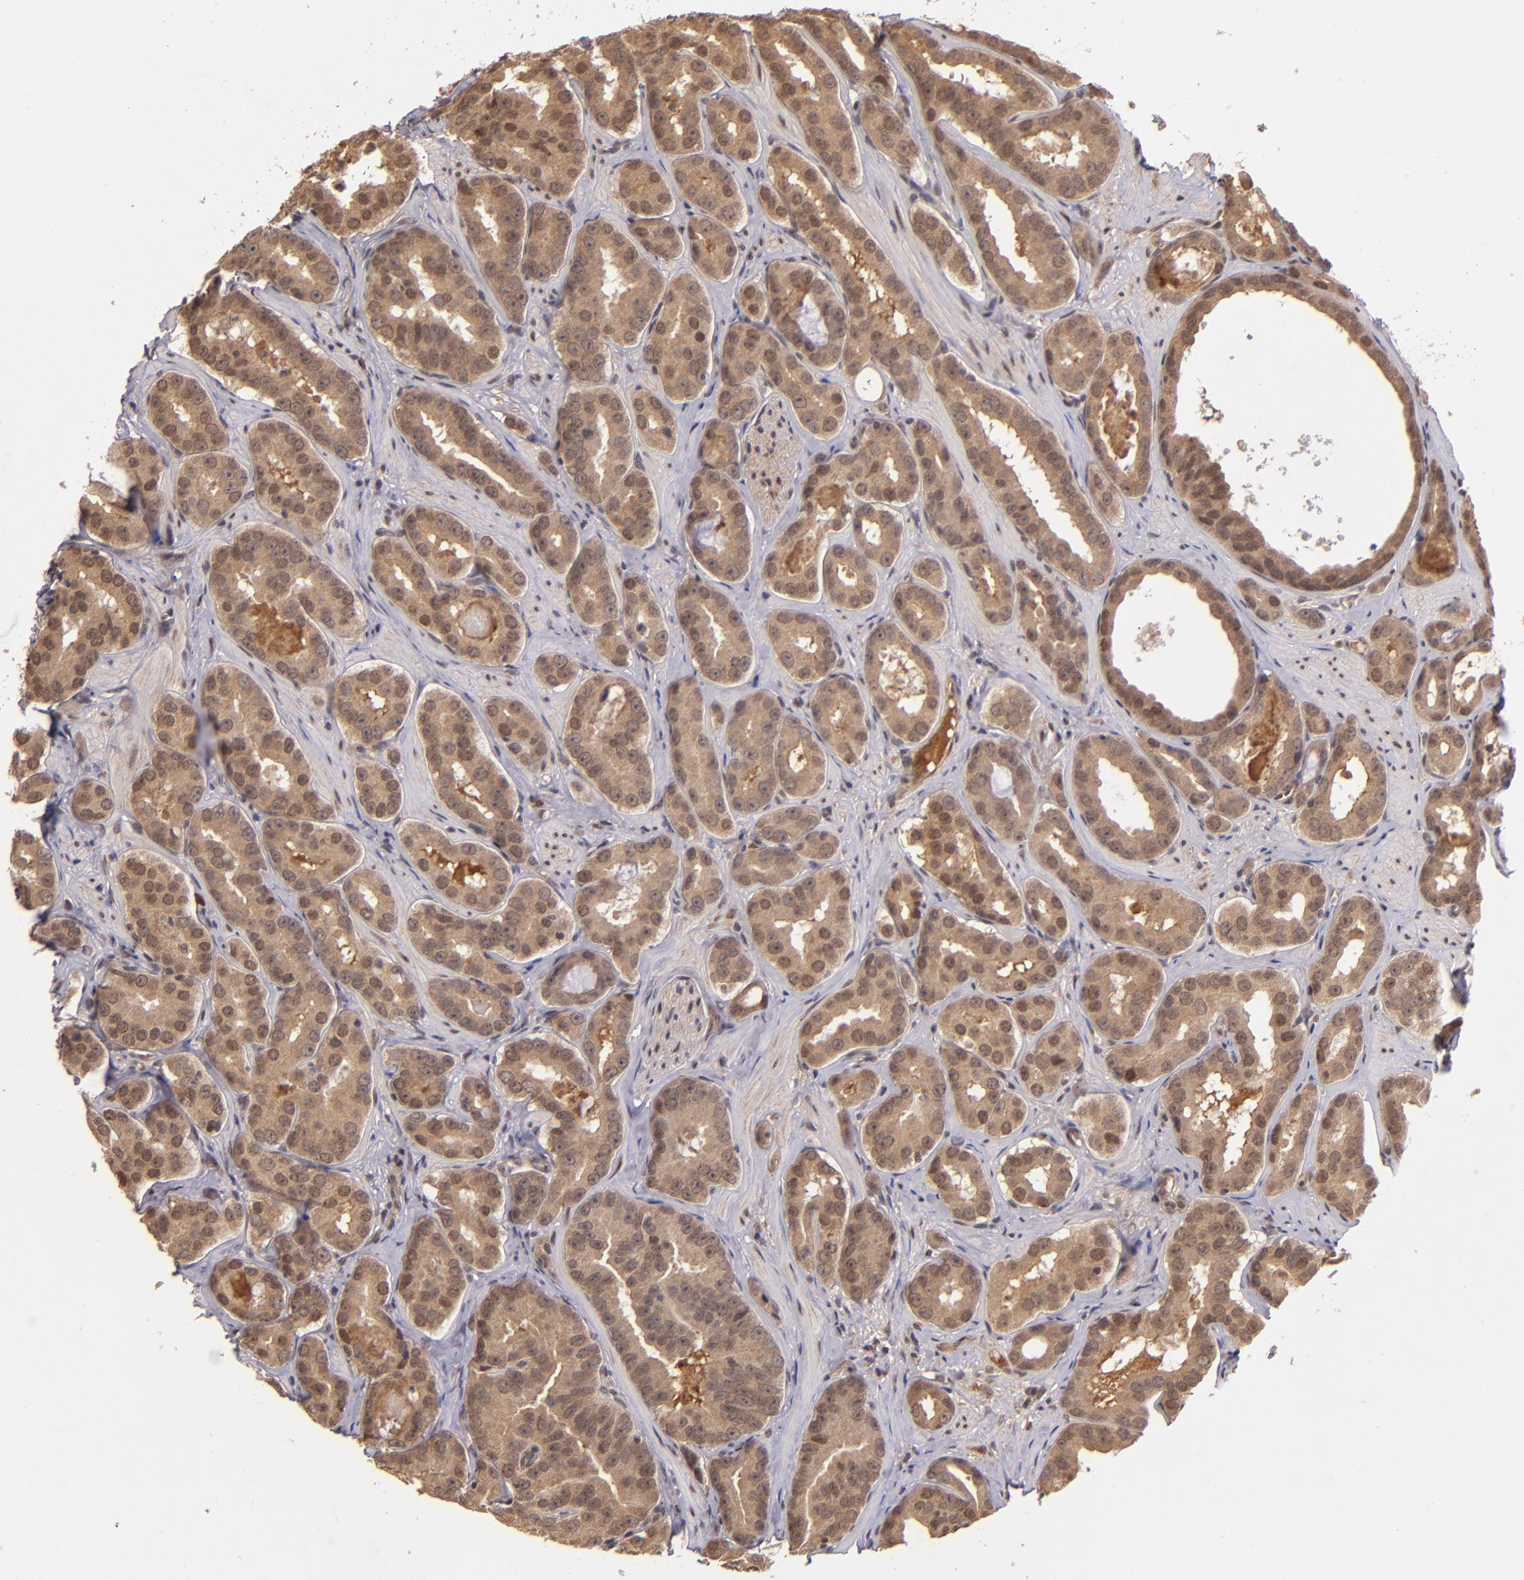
{"staining": {"intensity": "moderate", "quantity": ">75%", "location": "cytoplasmic/membranous,nuclear"}, "tissue": "prostate cancer", "cell_type": "Tumor cells", "image_type": "cancer", "snomed": [{"axis": "morphology", "description": "Adenocarcinoma, Low grade"}, {"axis": "topography", "description": "Prostate"}], "caption": "Tumor cells reveal medium levels of moderate cytoplasmic/membranous and nuclear staining in about >75% of cells in prostate adenocarcinoma (low-grade). Nuclei are stained in blue.", "gene": "ABHD12B", "patient": {"sex": "male", "age": 59}}